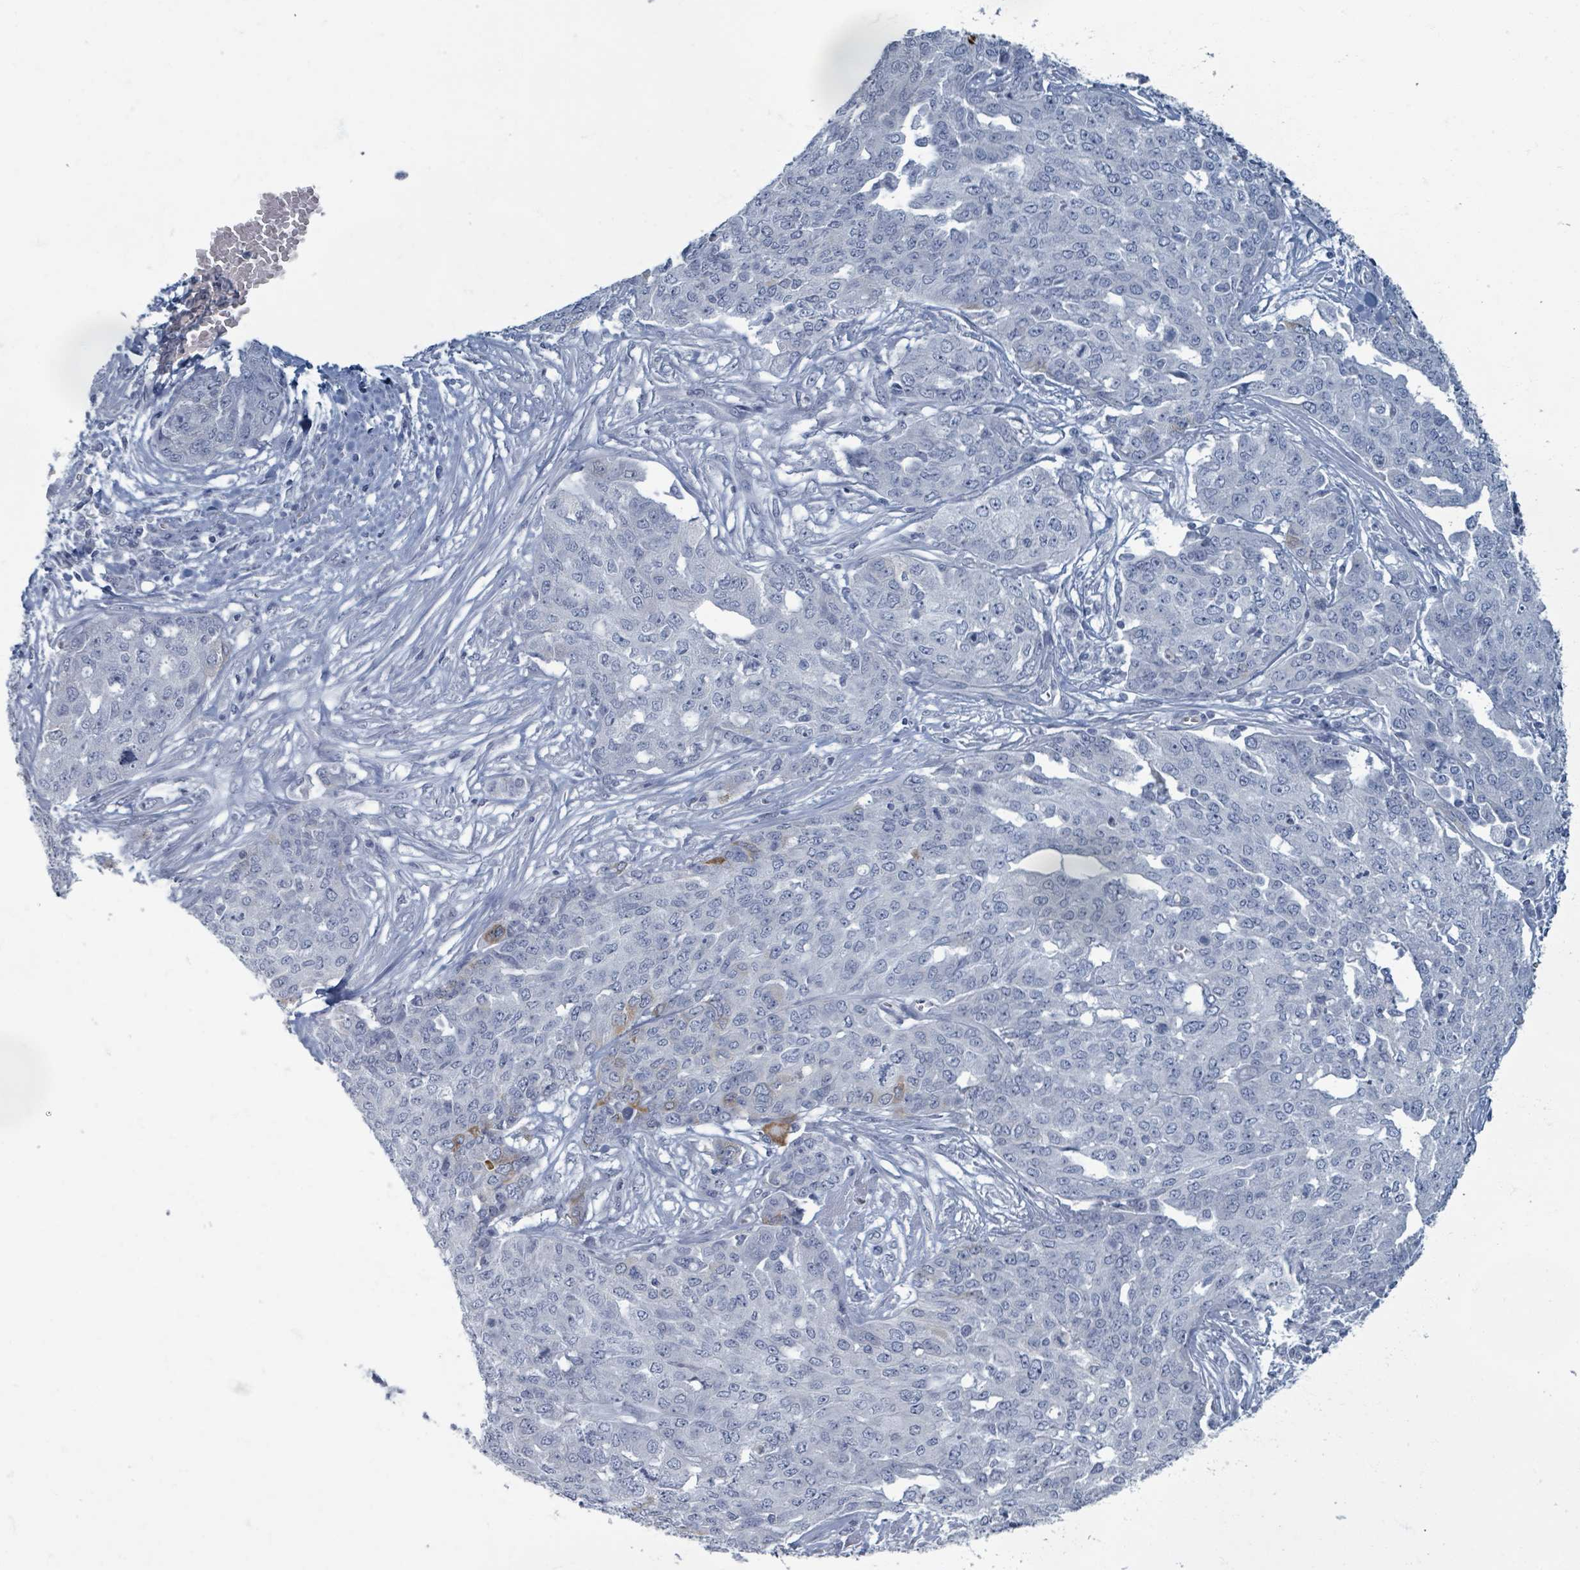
{"staining": {"intensity": "negative", "quantity": "none", "location": "none"}, "tissue": "ovarian cancer", "cell_type": "Tumor cells", "image_type": "cancer", "snomed": [{"axis": "morphology", "description": "Cystadenocarcinoma, serous, NOS"}, {"axis": "topography", "description": "Soft tissue"}, {"axis": "topography", "description": "Ovary"}], "caption": "Immunohistochemistry image of human ovarian serous cystadenocarcinoma stained for a protein (brown), which demonstrates no positivity in tumor cells.", "gene": "WNT11", "patient": {"sex": "female", "age": 57}}